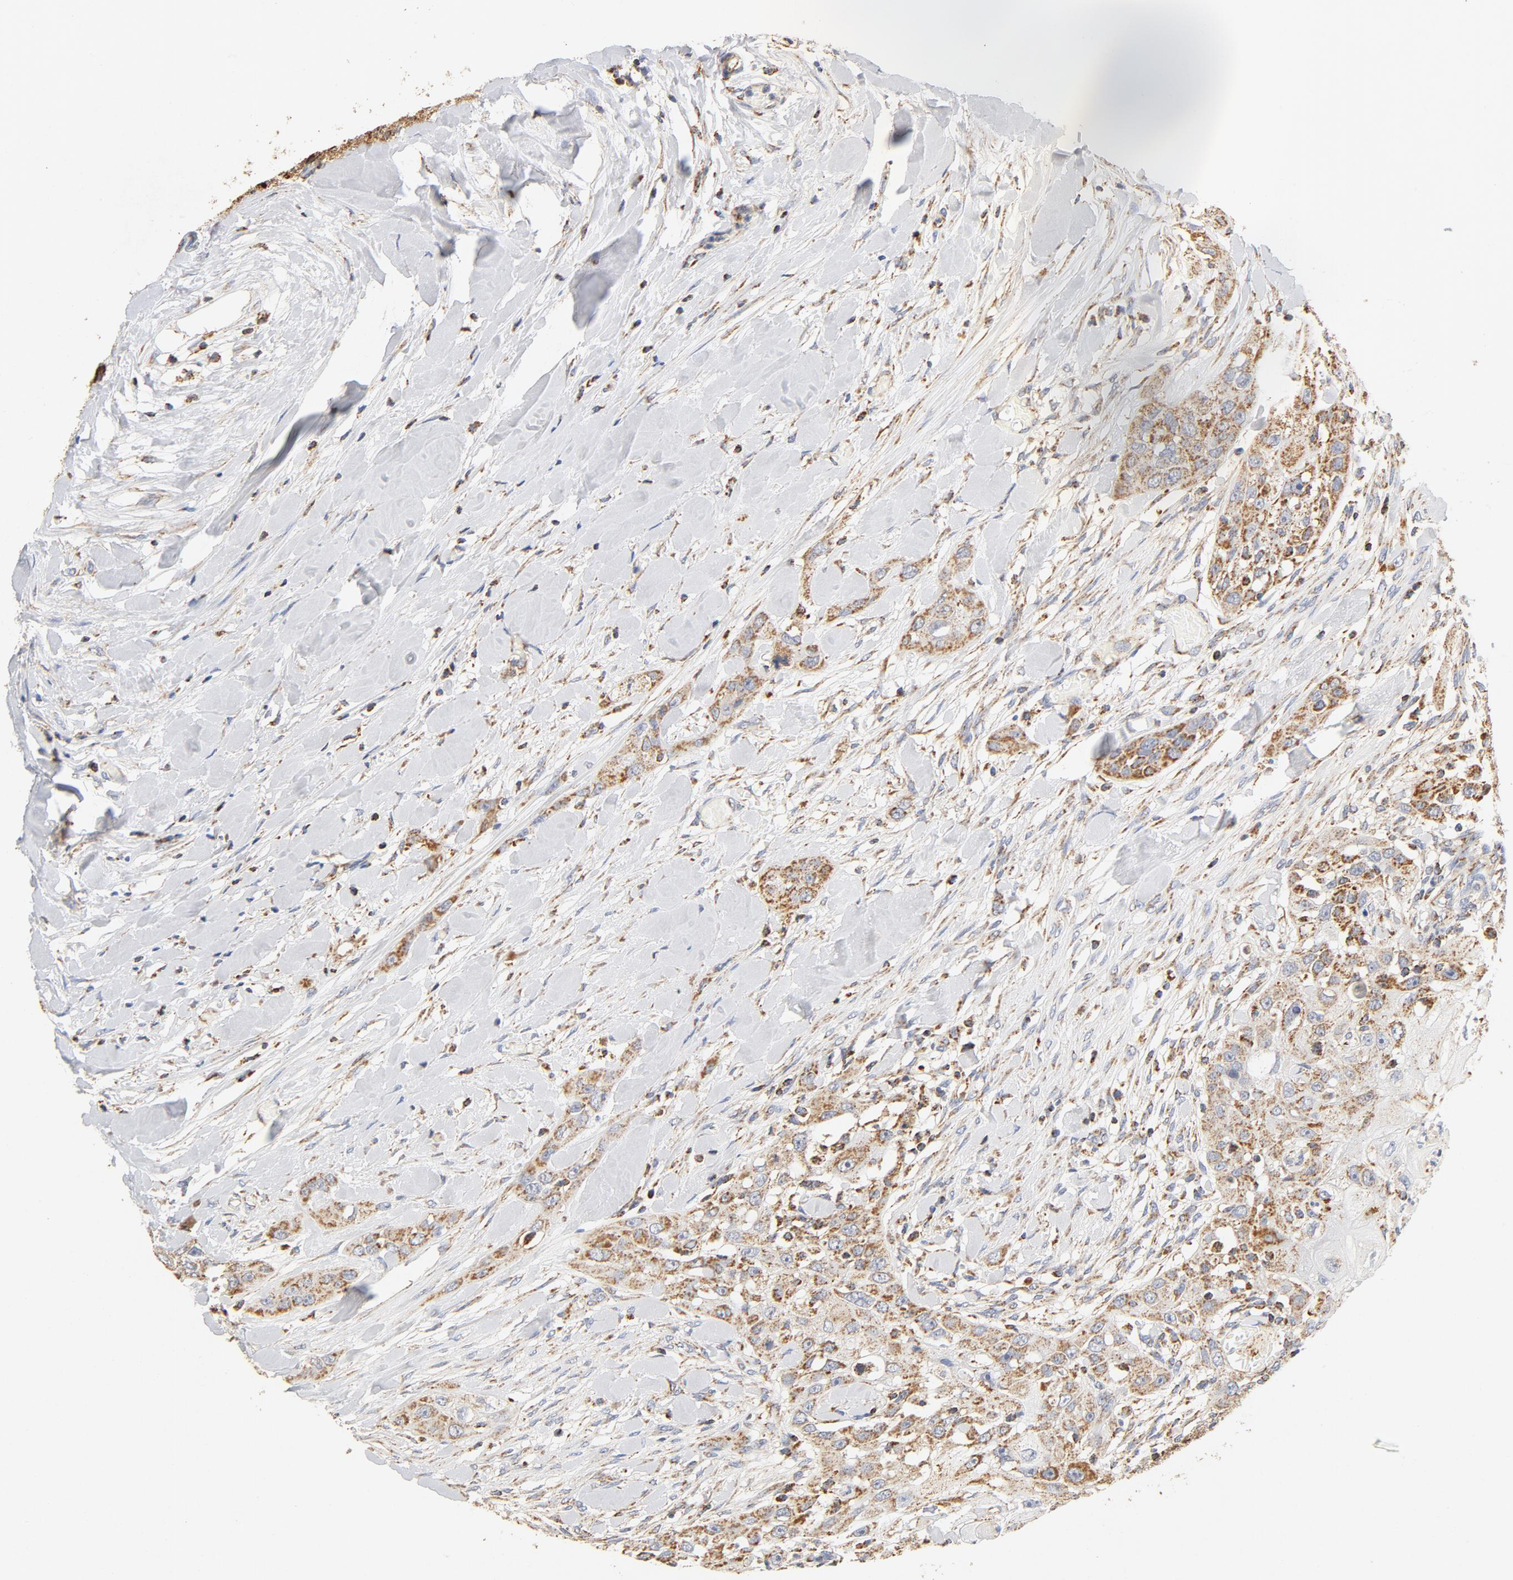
{"staining": {"intensity": "moderate", "quantity": ">75%", "location": "cytoplasmic/membranous"}, "tissue": "head and neck cancer", "cell_type": "Tumor cells", "image_type": "cancer", "snomed": [{"axis": "morphology", "description": "Neoplasm, malignant, NOS"}, {"axis": "topography", "description": "Salivary gland"}, {"axis": "topography", "description": "Head-Neck"}], "caption": "Protein staining of head and neck cancer (neoplasm (malignant)) tissue demonstrates moderate cytoplasmic/membranous positivity in about >75% of tumor cells. (brown staining indicates protein expression, while blue staining denotes nuclei).", "gene": "COX4I1", "patient": {"sex": "male", "age": 43}}